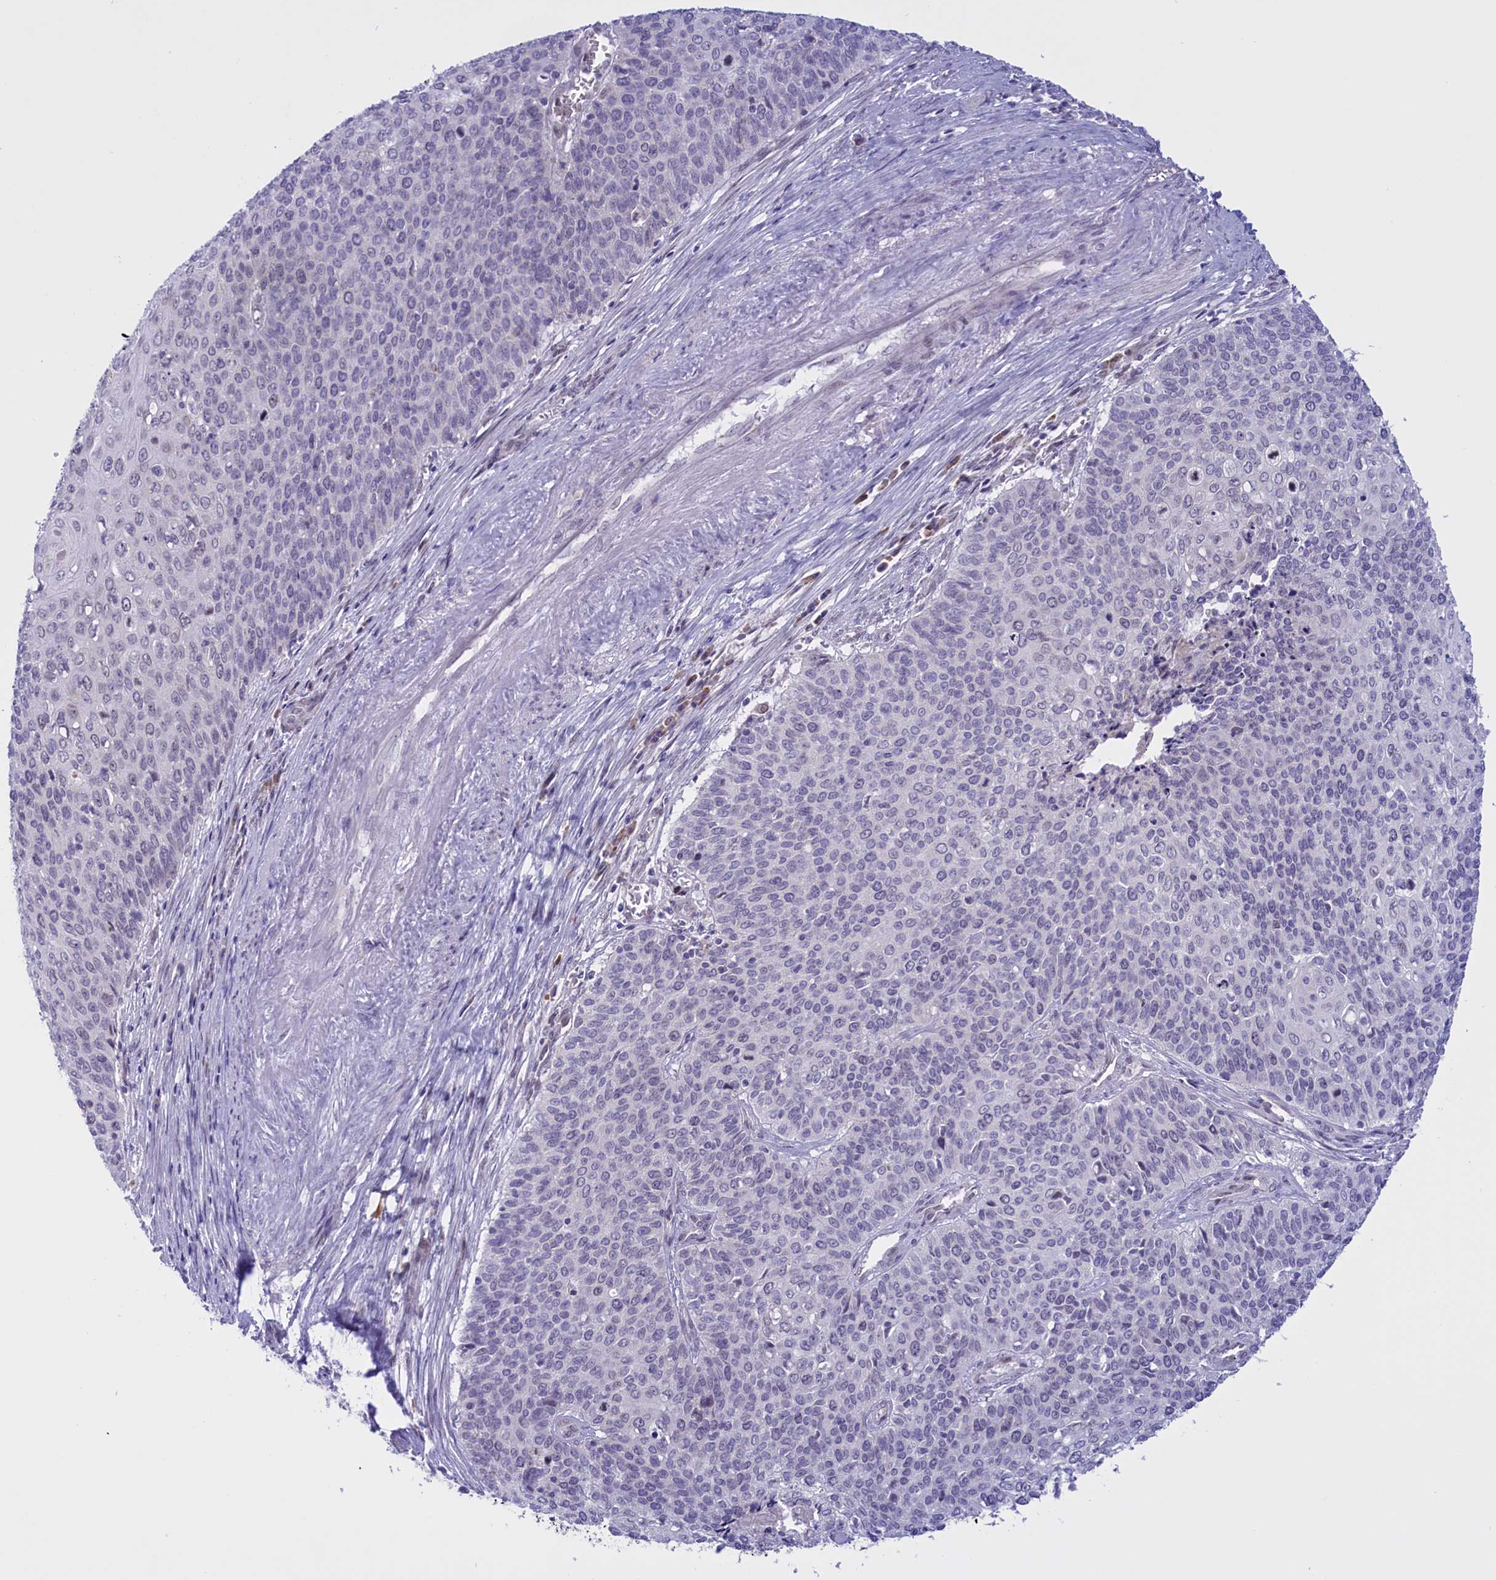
{"staining": {"intensity": "negative", "quantity": "none", "location": "none"}, "tissue": "cervical cancer", "cell_type": "Tumor cells", "image_type": "cancer", "snomed": [{"axis": "morphology", "description": "Squamous cell carcinoma, NOS"}, {"axis": "topography", "description": "Cervix"}], "caption": "Immunohistochemistry photomicrograph of neoplastic tissue: human cervical squamous cell carcinoma stained with DAB (3,3'-diaminobenzidine) shows no significant protein staining in tumor cells.", "gene": "FAM149B1", "patient": {"sex": "female", "age": 39}}